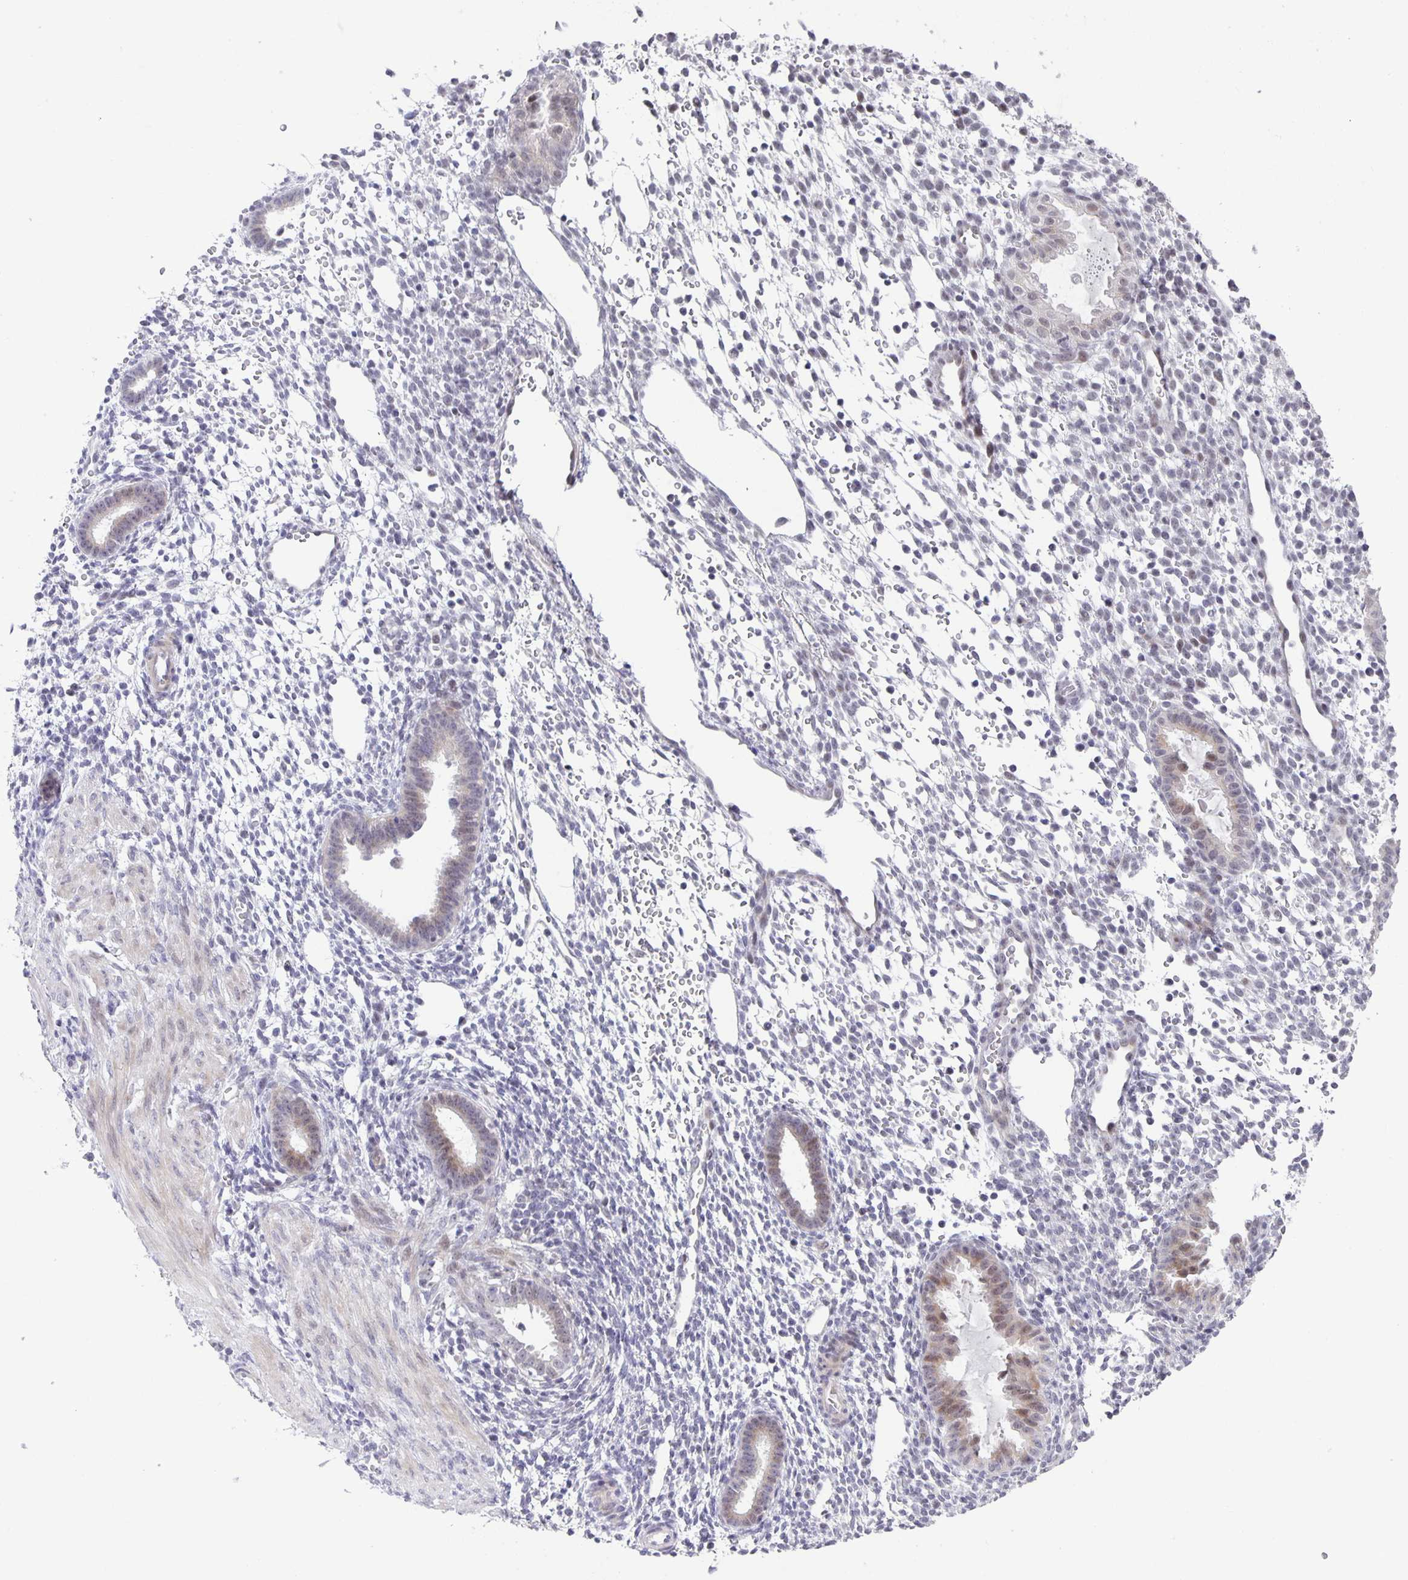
{"staining": {"intensity": "negative", "quantity": "none", "location": "none"}, "tissue": "endometrium", "cell_type": "Cells in endometrial stroma", "image_type": "normal", "snomed": [{"axis": "morphology", "description": "Normal tissue, NOS"}, {"axis": "topography", "description": "Endometrium"}], "caption": "Endometrium was stained to show a protein in brown. There is no significant staining in cells in endometrial stroma.", "gene": "PHRF1", "patient": {"sex": "female", "age": 36}}